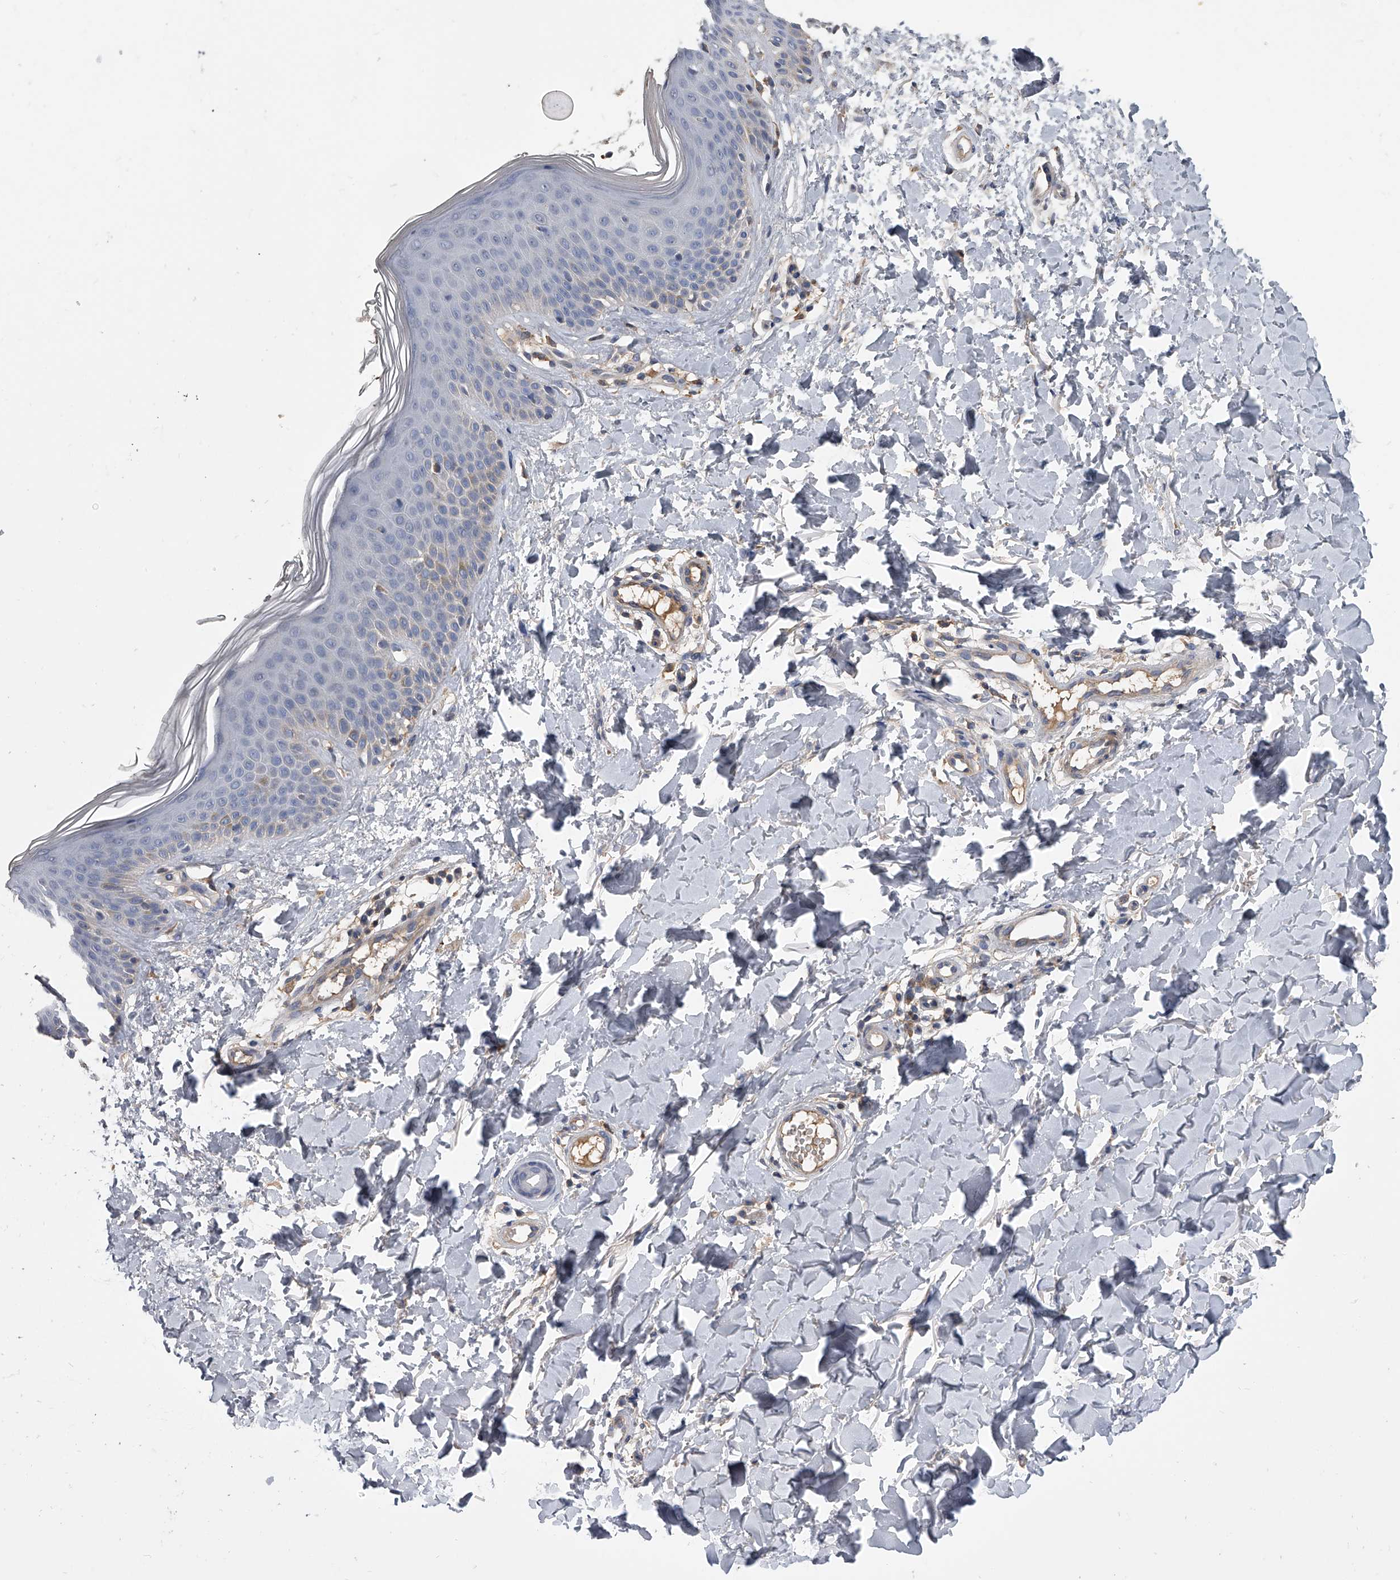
{"staining": {"intensity": "negative", "quantity": "none", "location": "none"}, "tissue": "skin", "cell_type": "Fibroblasts", "image_type": "normal", "snomed": [{"axis": "morphology", "description": "Normal tissue, NOS"}, {"axis": "topography", "description": "Skin"}], "caption": "The histopathology image demonstrates no significant expression in fibroblasts of skin.", "gene": "NRP1", "patient": {"sex": "male", "age": 37}}